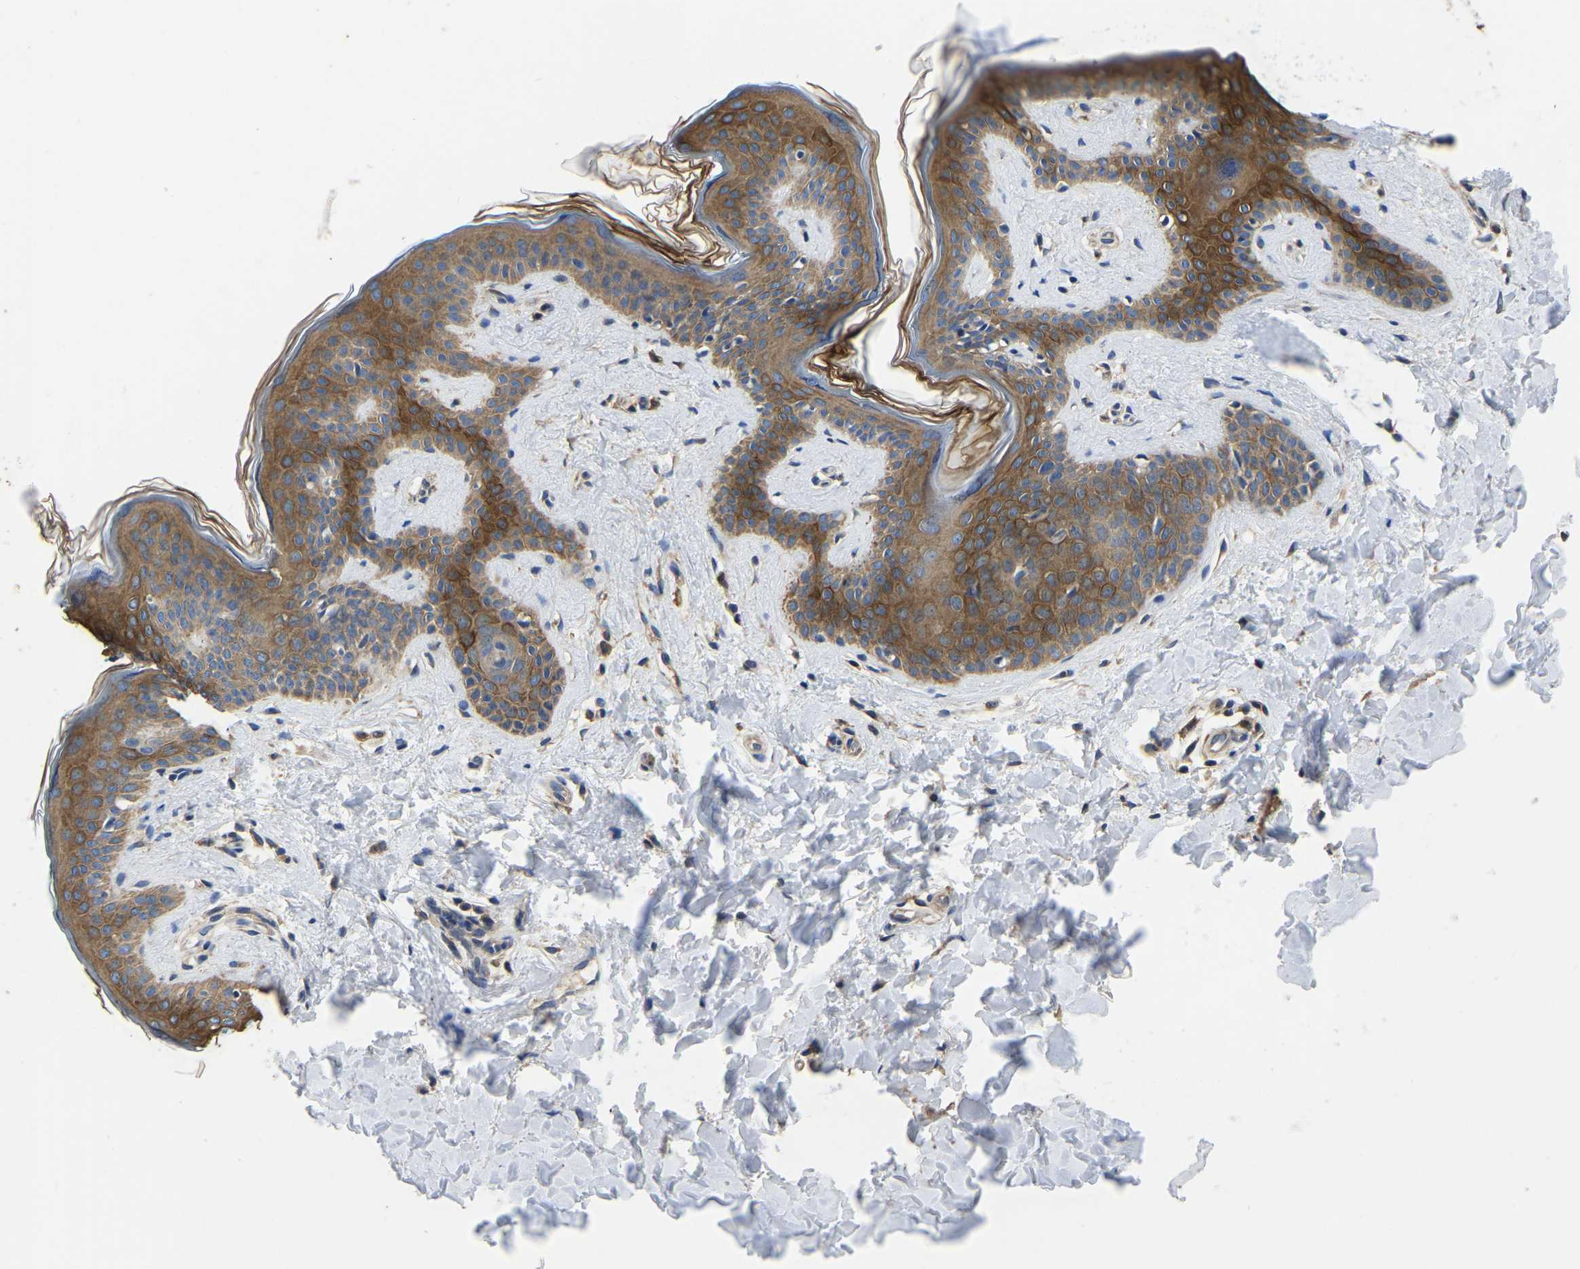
{"staining": {"intensity": "moderate", "quantity": ">75%", "location": "cytoplasmic/membranous"}, "tissue": "skin", "cell_type": "Fibroblasts", "image_type": "normal", "snomed": [{"axis": "morphology", "description": "Normal tissue, NOS"}, {"axis": "topography", "description": "Skin"}], "caption": "DAB (3,3'-diaminobenzidine) immunohistochemical staining of normal human skin exhibits moderate cytoplasmic/membranous protein staining in about >75% of fibroblasts. (IHC, brightfield microscopy, high magnification).", "gene": "STAT2", "patient": {"sex": "female", "age": 17}}